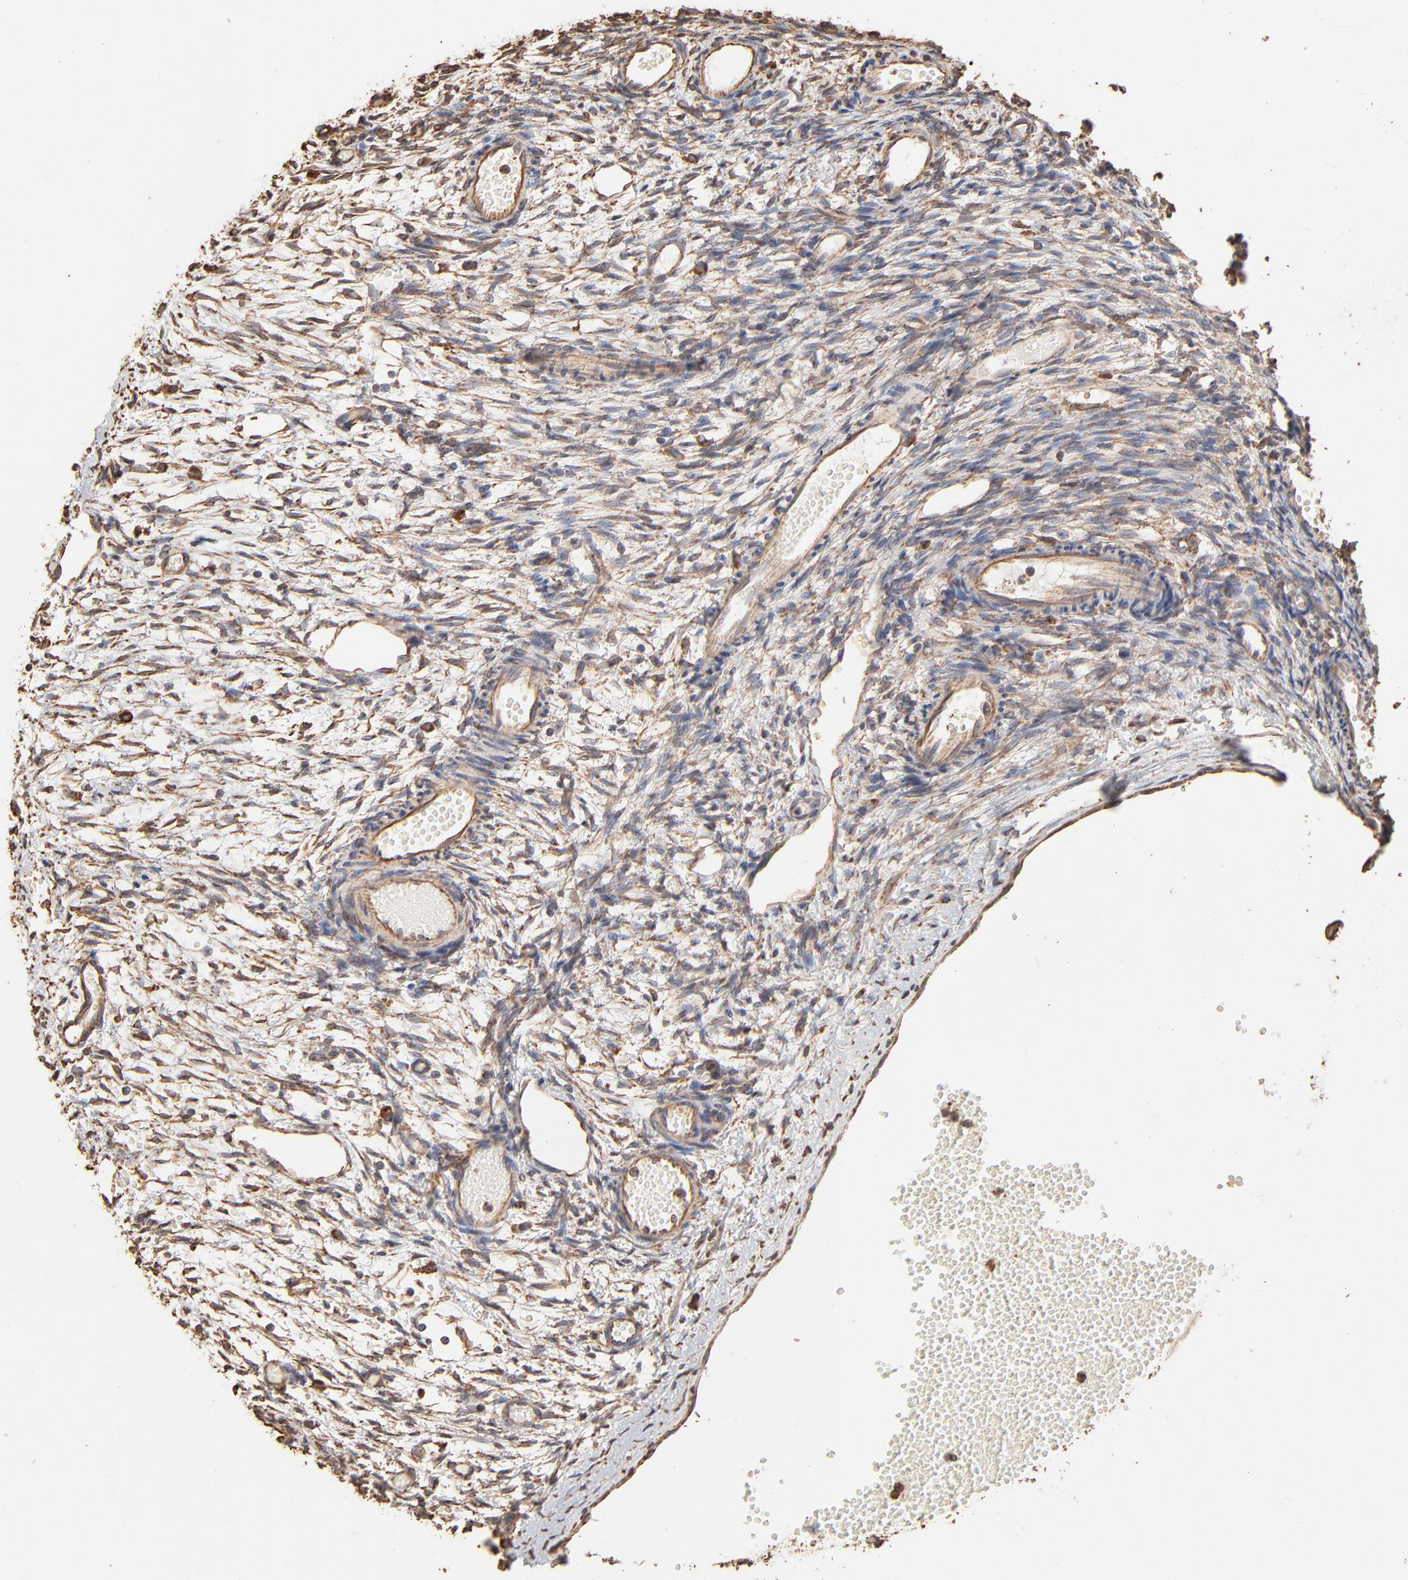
{"staining": {"intensity": "moderate", "quantity": ">75%", "location": "cytoplasmic/membranous"}, "tissue": "ovary", "cell_type": "Ovarian stroma cells", "image_type": "normal", "snomed": [{"axis": "morphology", "description": "Normal tissue, NOS"}, {"axis": "topography", "description": "Ovary"}], "caption": "Moderate cytoplasmic/membranous positivity is seen in about >75% of ovarian stroma cells in benign ovary. (Brightfield microscopy of DAB IHC at high magnification).", "gene": "PDIA3", "patient": {"sex": "female", "age": 35}}